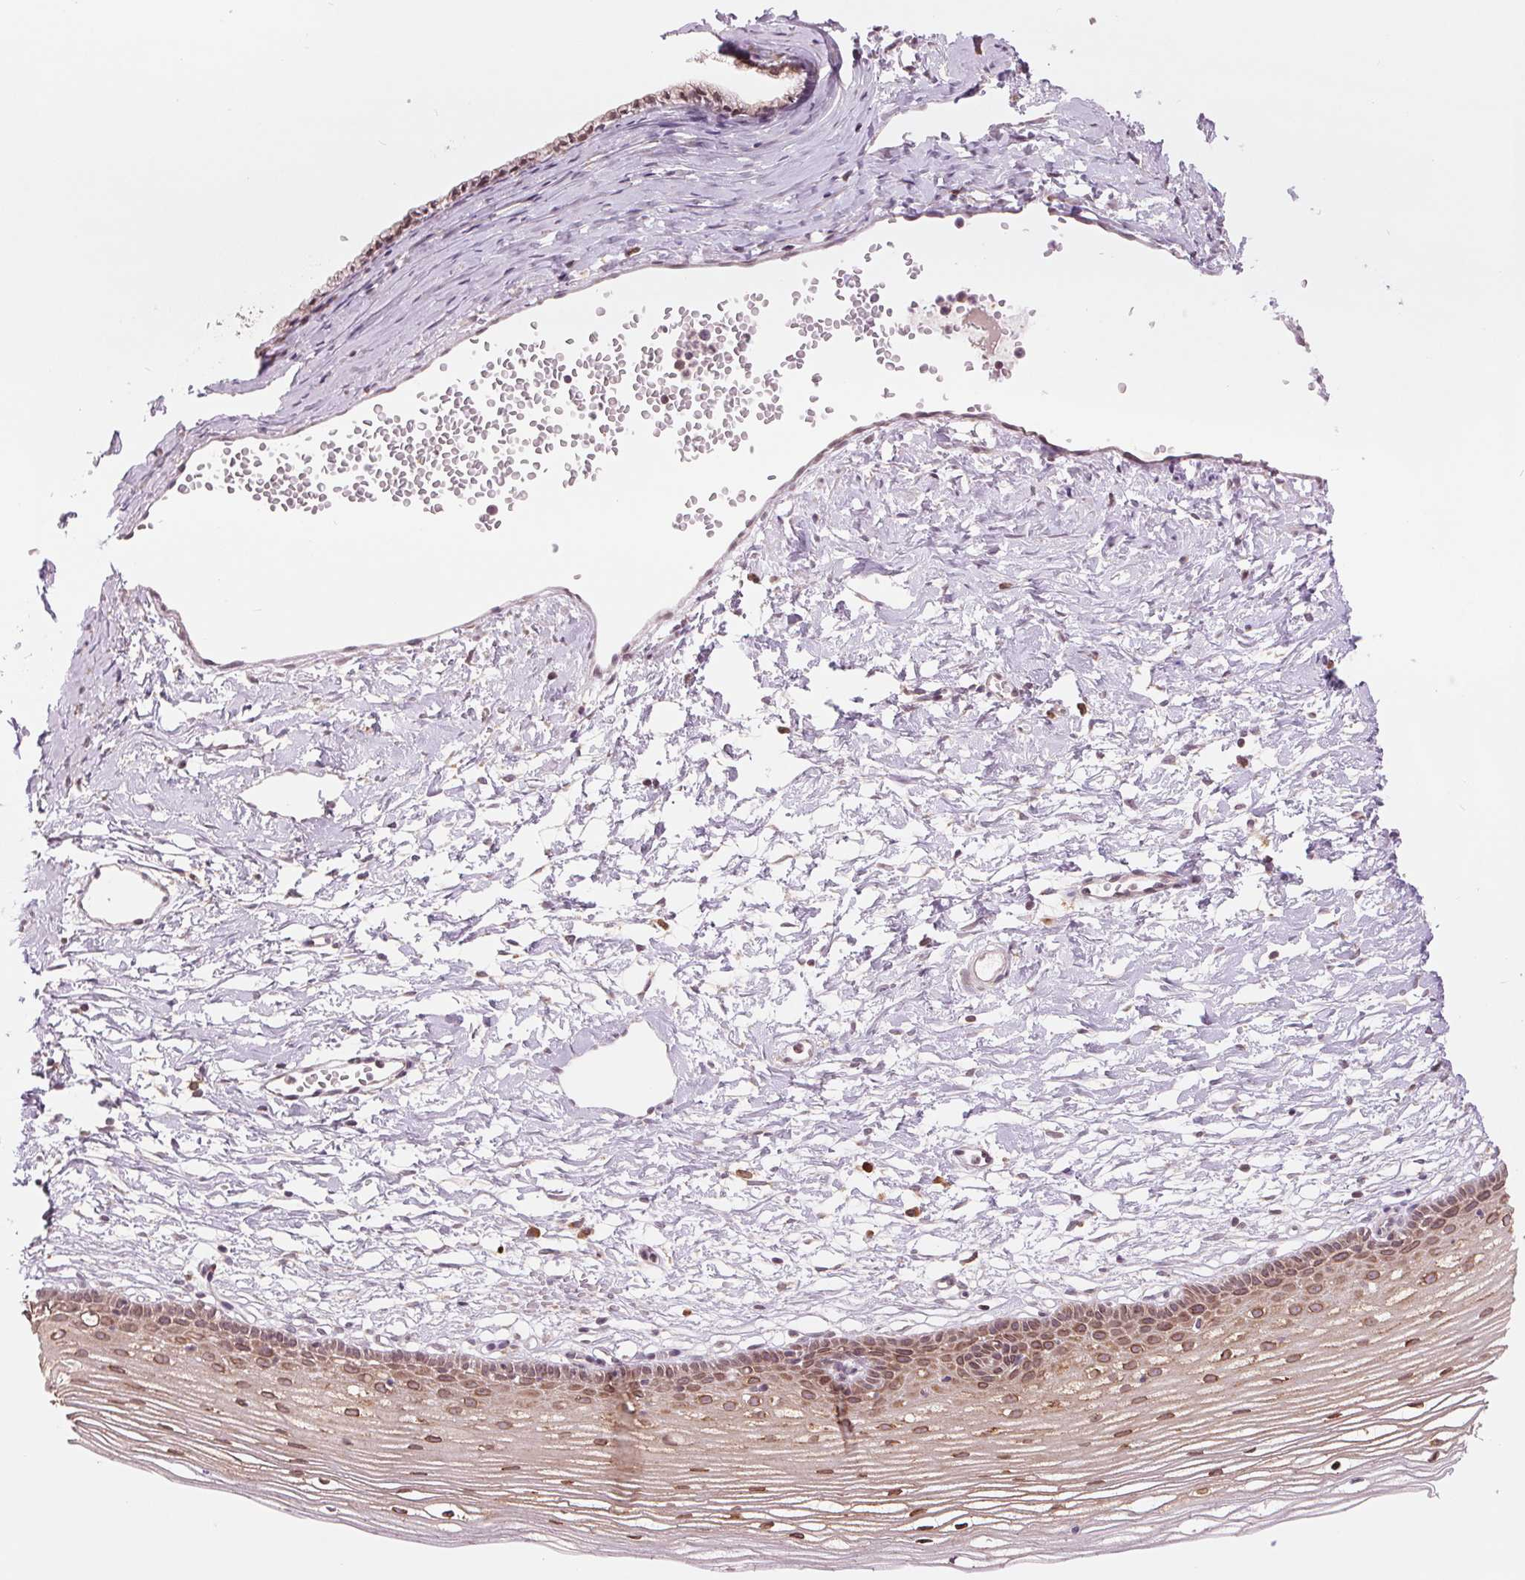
{"staining": {"intensity": "moderate", "quantity": ">75%", "location": "cytoplasmic/membranous"}, "tissue": "cervix", "cell_type": "Squamous epithelial cells", "image_type": "normal", "snomed": [{"axis": "morphology", "description": "Normal tissue, NOS"}, {"axis": "topography", "description": "Cervix"}], "caption": "Benign cervix was stained to show a protein in brown. There is medium levels of moderate cytoplasmic/membranous expression in about >75% of squamous epithelial cells.", "gene": "TECR", "patient": {"sex": "female", "age": 40}}